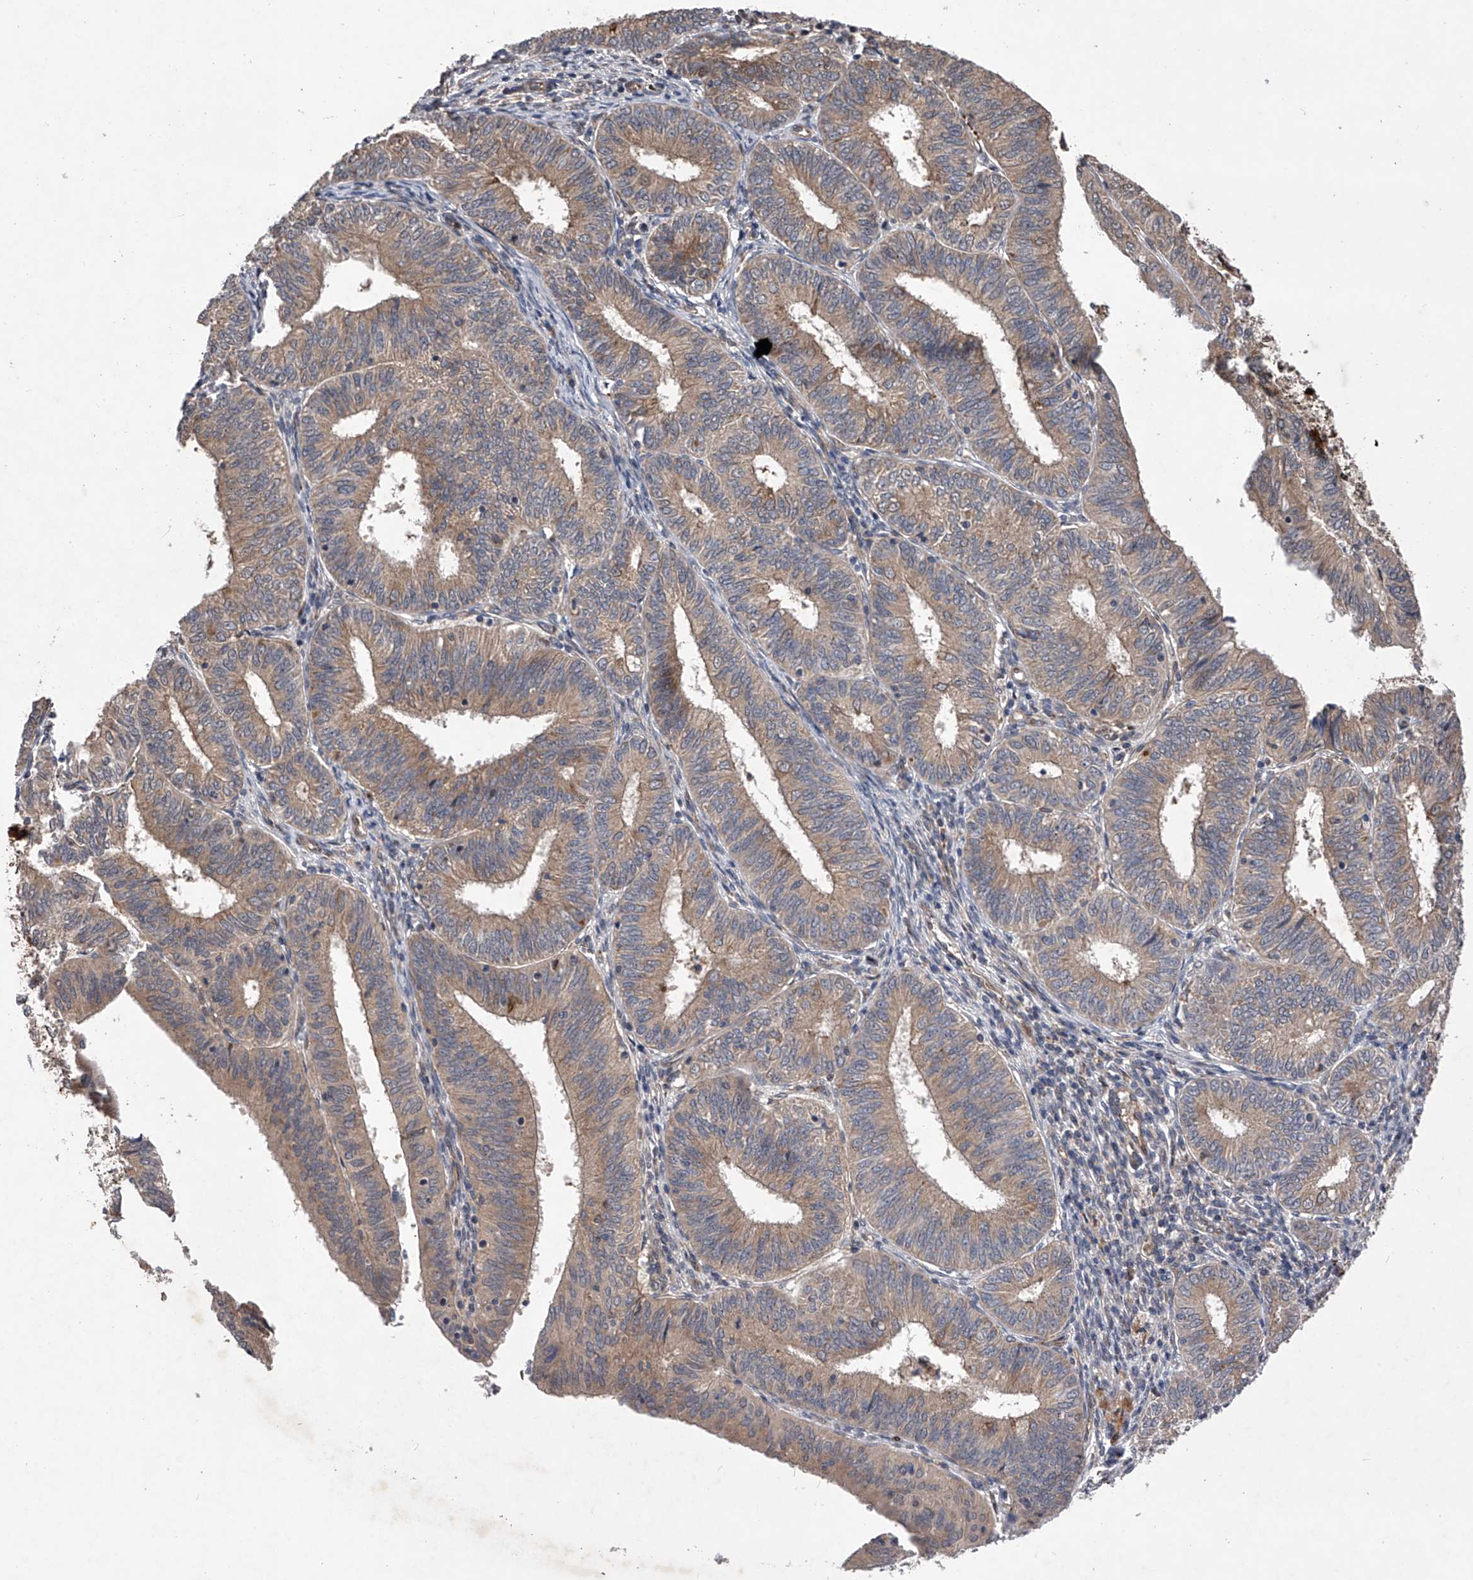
{"staining": {"intensity": "weak", "quantity": ">75%", "location": "cytoplasmic/membranous"}, "tissue": "endometrial cancer", "cell_type": "Tumor cells", "image_type": "cancer", "snomed": [{"axis": "morphology", "description": "Adenocarcinoma, NOS"}, {"axis": "topography", "description": "Endometrium"}], "caption": "Approximately >75% of tumor cells in human endometrial adenocarcinoma demonstrate weak cytoplasmic/membranous protein expression as visualized by brown immunohistochemical staining.", "gene": "MAP3K11", "patient": {"sex": "female", "age": 51}}